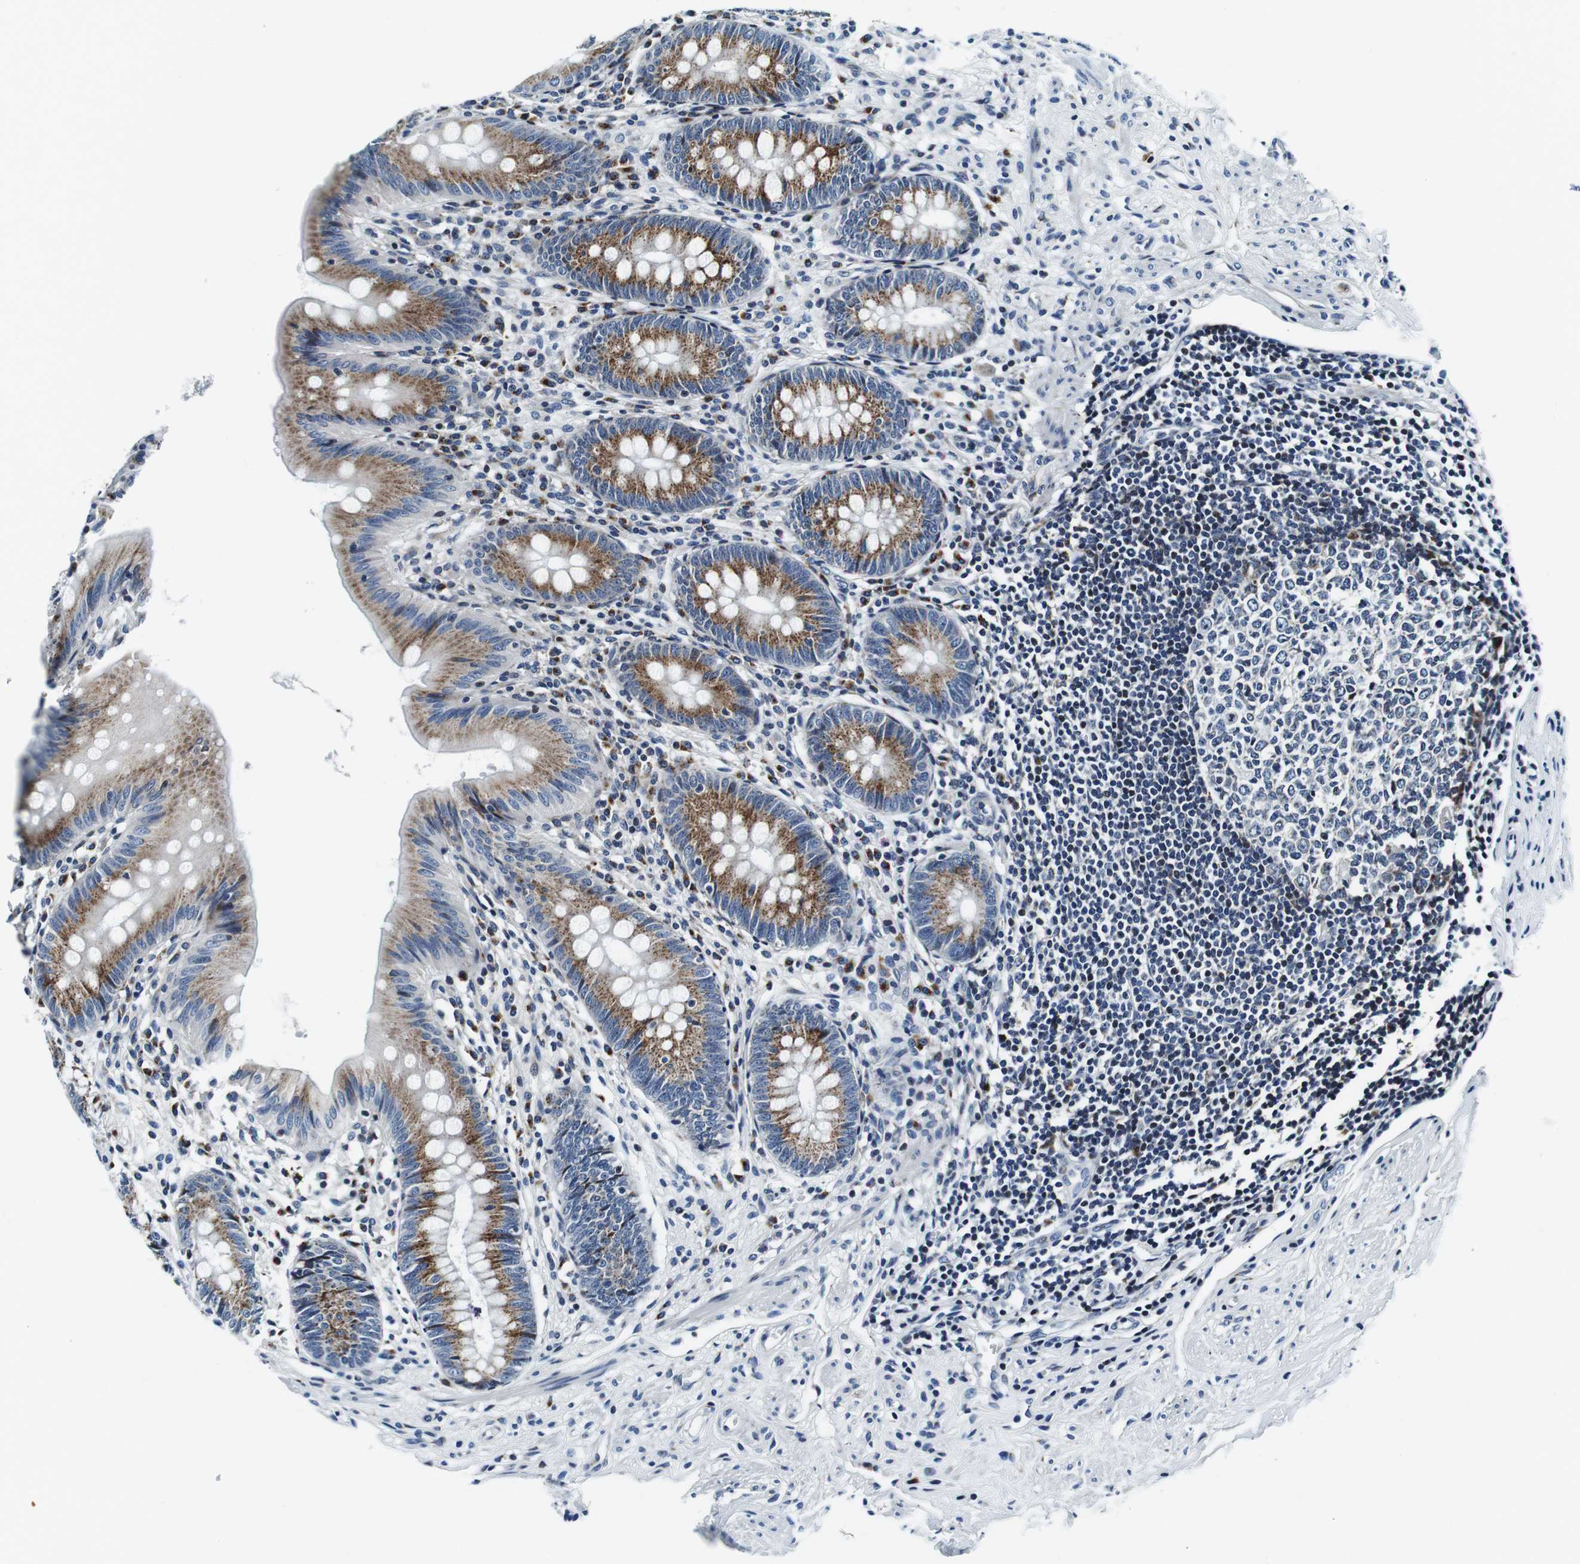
{"staining": {"intensity": "strong", "quantity": ">75%", "location": "cytoplasmic/membranous"}, "tissue": "appendix", "cell_type": "Glandular cells", "image_type": "normal", "snomed": [{"axis": "morphology", "description": "Normal tissue, NOS"}, {"axis": "topography", "description": "Appendix"}], "caption": "Immunohistochemistry of benign appendix demonstrates high levels of strong cytoplasmic/membranous positivity in approximately >75% of glandular cells. Using DAB (3,3'-diaminobenzidine) (brown) and hematoxylin (blue) stains, captured at high magnification using brightfield microscopy.", "gene": "FAR2", "patient": {"sex": "male", "age": 56}}